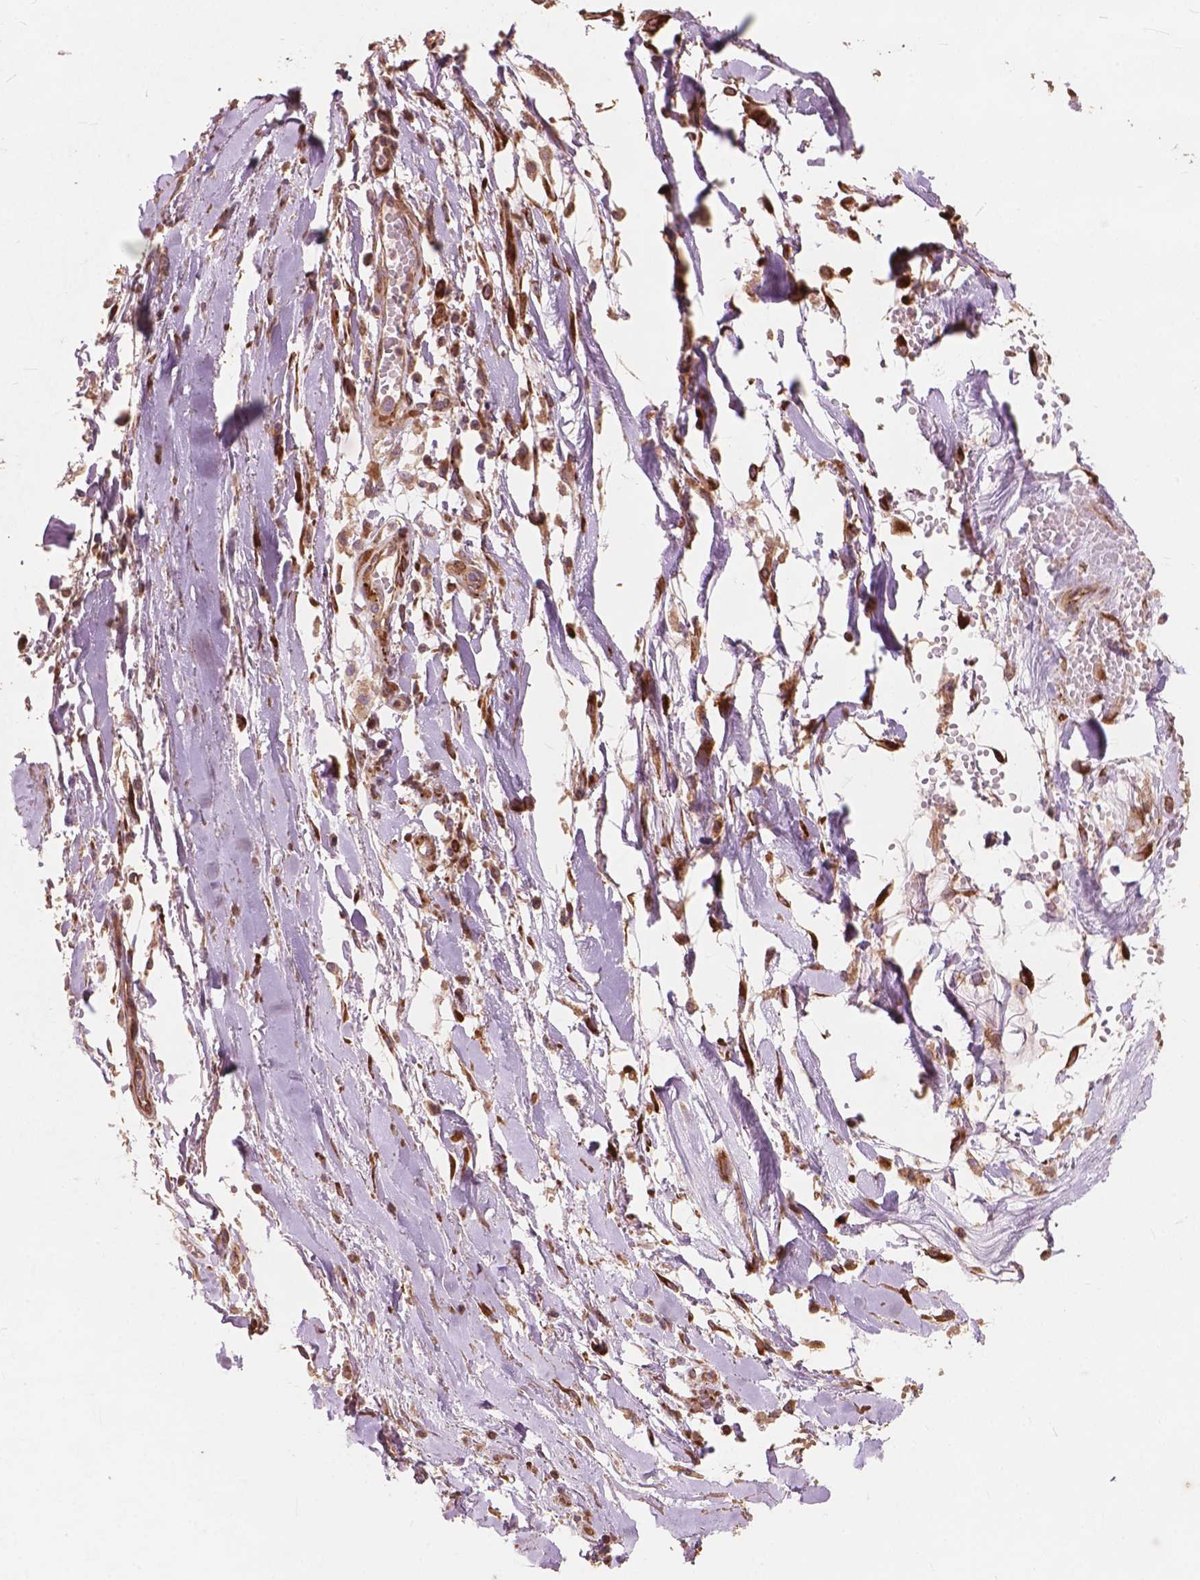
{"staining": {"intensity": "moderate", "quantity": "<25%", "location": "nuclear"}, "tissue": "adipose tissue", "cell_type": "Adipocytes", "image_type": "normal", "snomed": [{"axis": "morphology", "description": "Normal tissue, NOS"}, {"axis": "topography", "description": "Cartilage tissue"}, {"axis": "topography", "description": "Nasopharynx"}, {"axis": "topography", "description": "Thyroid gland"}], "caption": "Immunohistochemistry (IHC) histopathology image of unremarkable adipose tissue: adipose tissue stained using immunohistochemistry displays low levels of moderate protein expression localized specifically in the nuclear of adipocytes, appearing as a nuclear brown color.", "gene": "FNIP1", "patient": {"sex": "male", "age": 63}}